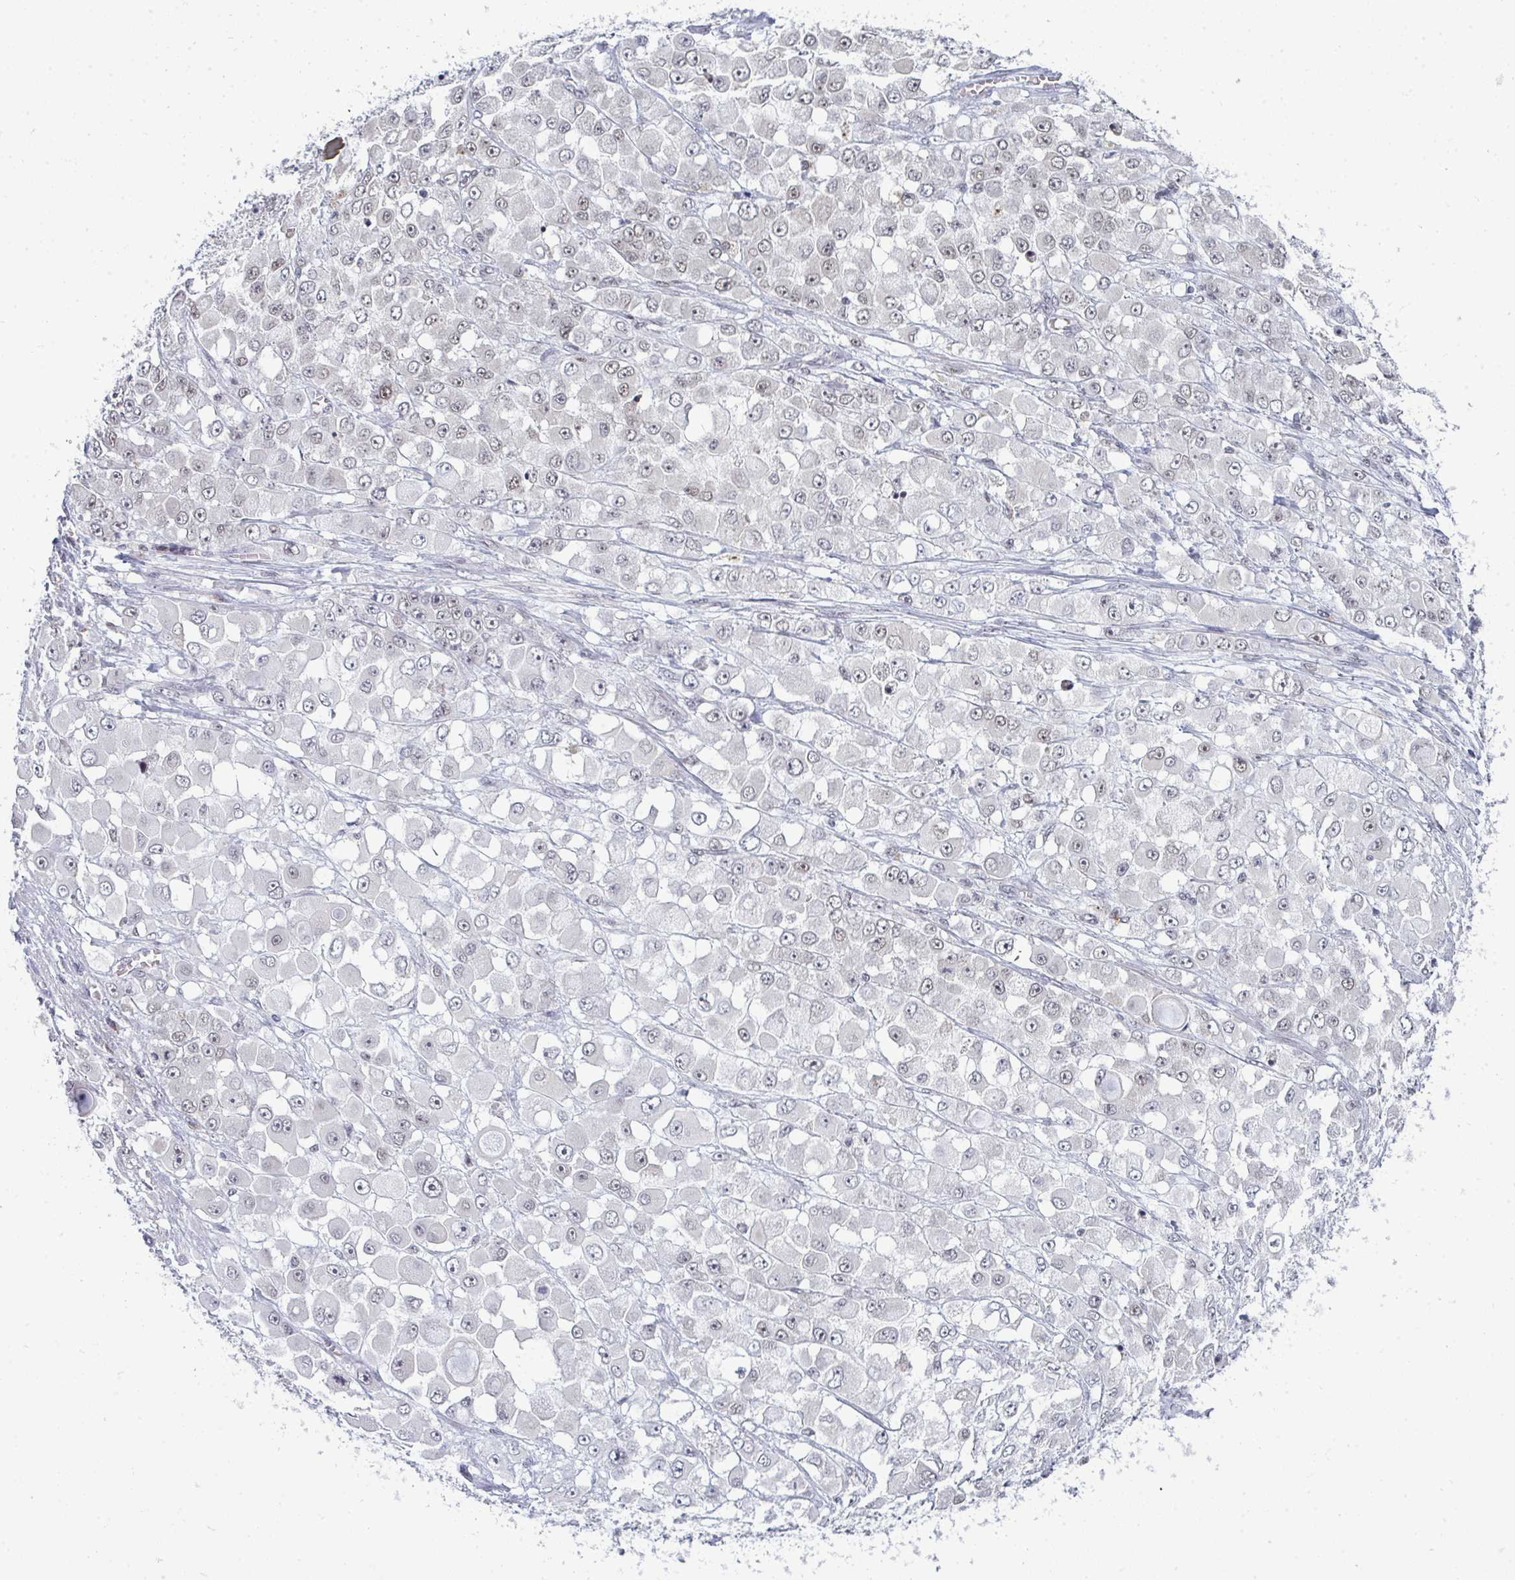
{"staining": {"intensity": "weak", "quantity": "<25%", "location": "nuclear"}, "tissue": "stomach cancer", "cell_type": "Tumor cells", "image_type": "cancer", "snomed": [{"axis": "morphology", "description": "Adenocarcinoma, NOS"}, {"axis": "topography", "description": "Stomach"}], "caption": "Stomach cancer was stained to show a protein in brown. There is no significant positivity in tumor cells.", "gene": "ATF1", "patient": {"sex": "female", "age": 76}}